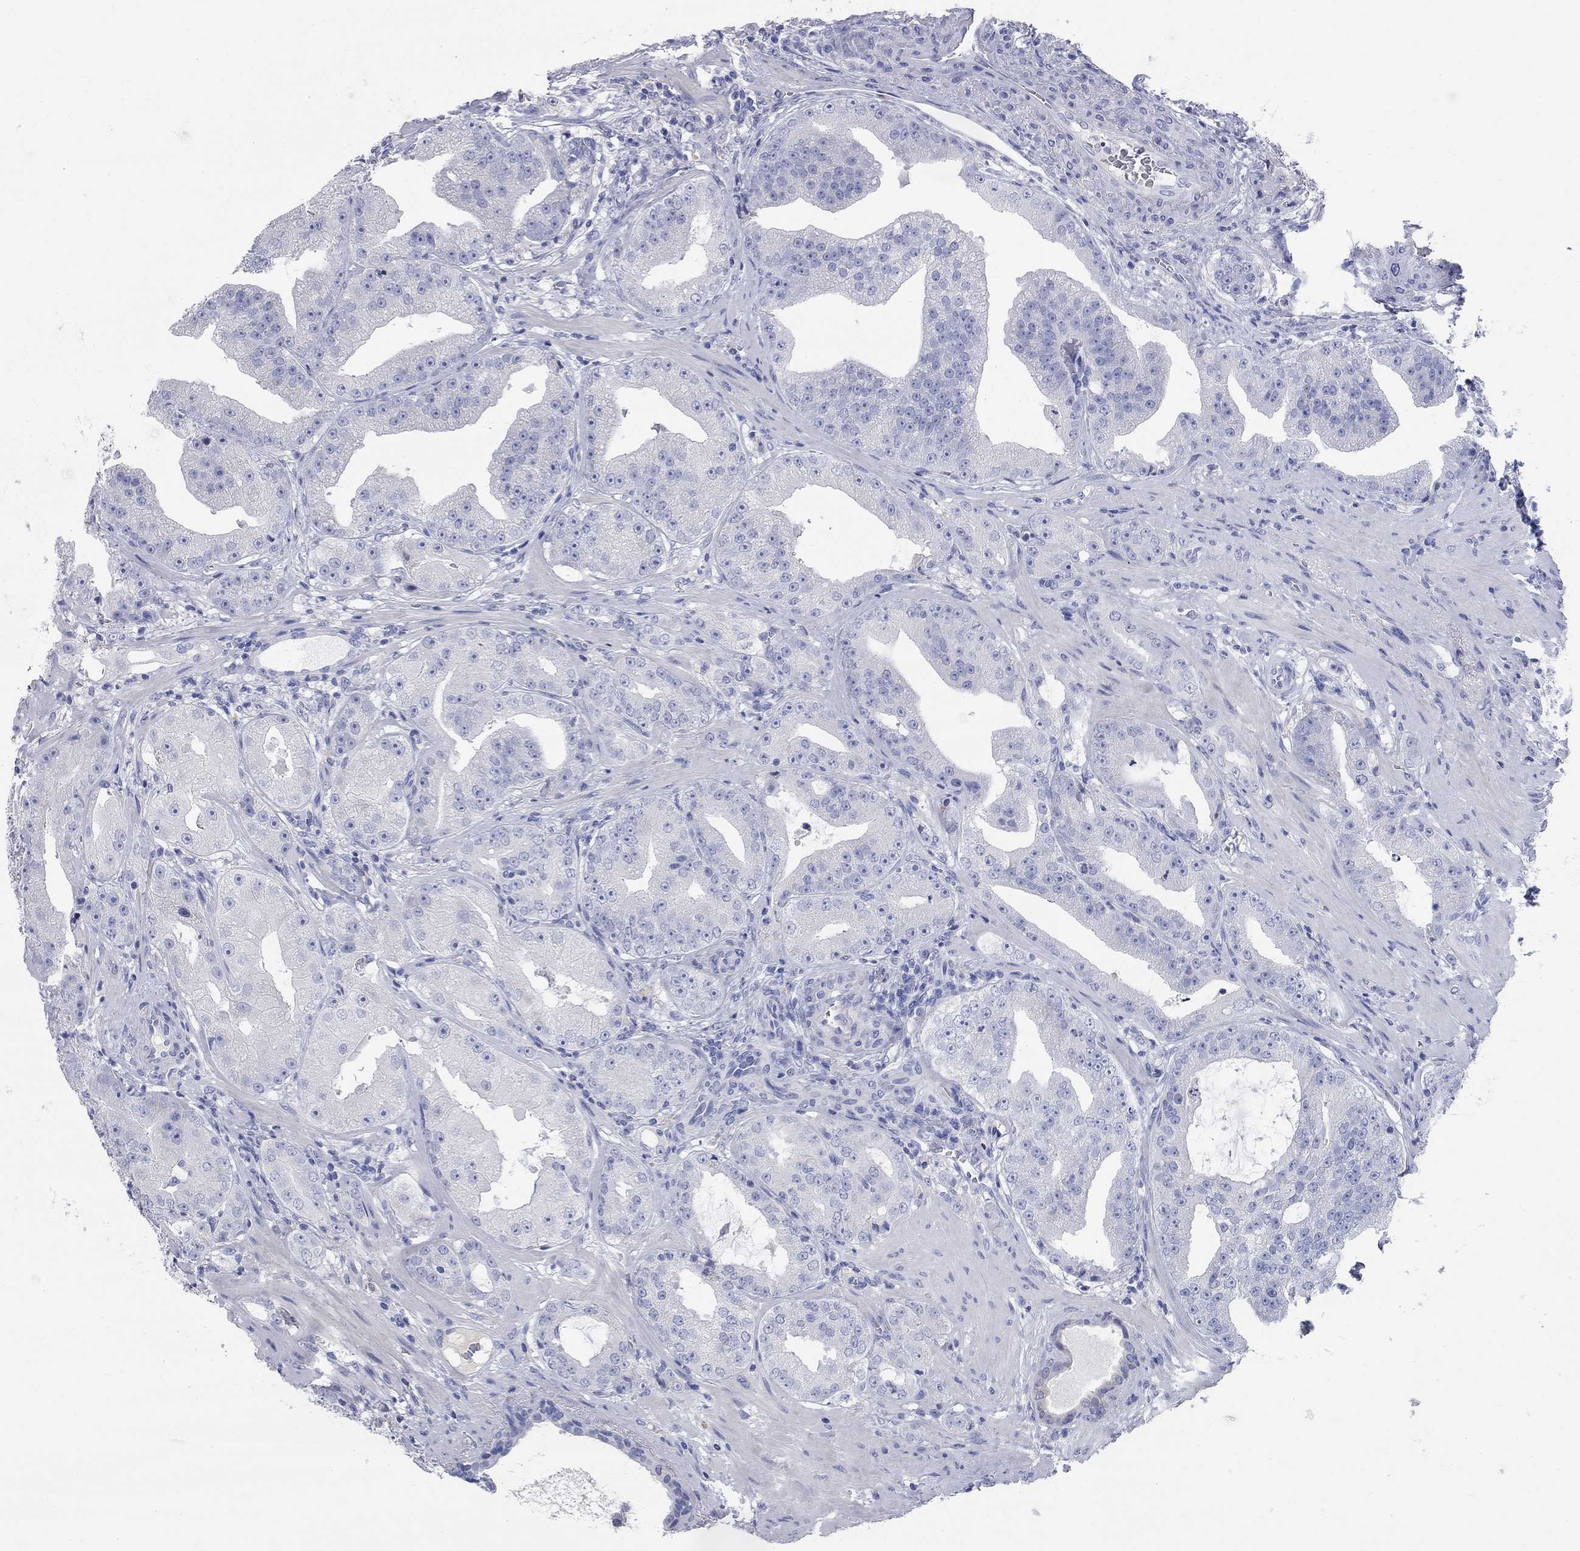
{"staining": {"intensity": "negative", "quantity": "none", "location": "none"}, "tissue": "prostate cancer", "cell_type": "Tumor cells", "image_type": "cancer", "snomed": [{"axis": "morphology", "description": "Adenocarcinoma, Low grade"}, {"axis": "topography", "description": "Prostate"}], "caption": "Human prostate adenocarcinoma (low-grade) stained for a protein using immunohistochemistry (IHC) exhibits no staining in tumor cells.", "gene": "AOX1", "patient": {"sex": "male", "age": 62}}